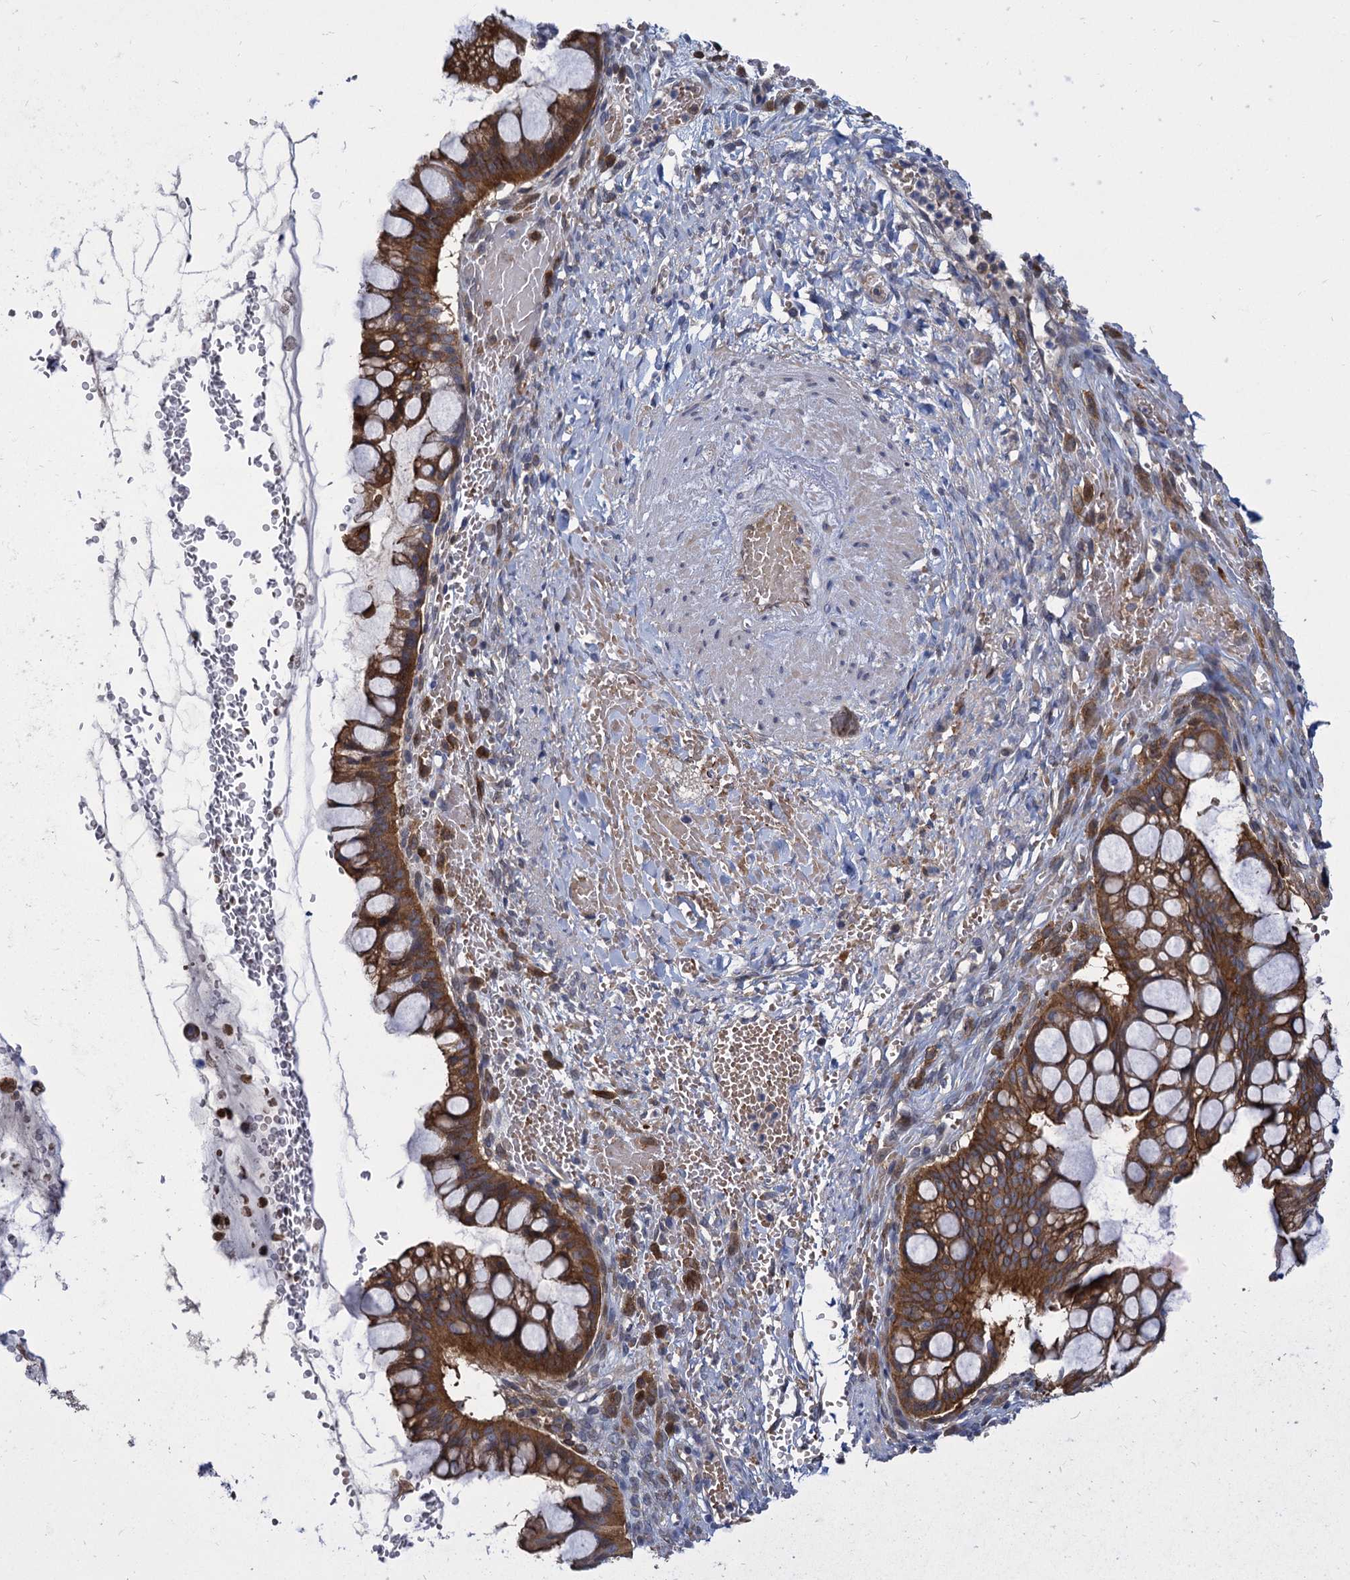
{"staining": {"intensity": "strong", "quantity": ">75%", "location": "cytoplasmic/membranous"}, "tissue": "ovarian cancer", "cell_type": "Tumor cells", "image_type": "cancer", "snomed": [{"axis": "morphology", "description": "Cystadenocarcinoma, mucinous, NOS"}, {"axis": "topography", "description": "Ovary"}], "caption": "This micrograph reveals IHC staining of ovarian mucinous cystadenocarcinoma, with high strong cytoplasmic/membranous expression in approximately >75% of tumor cells.", "gene": "GCLC", "patient": {"sex": "female", "age": 73}}